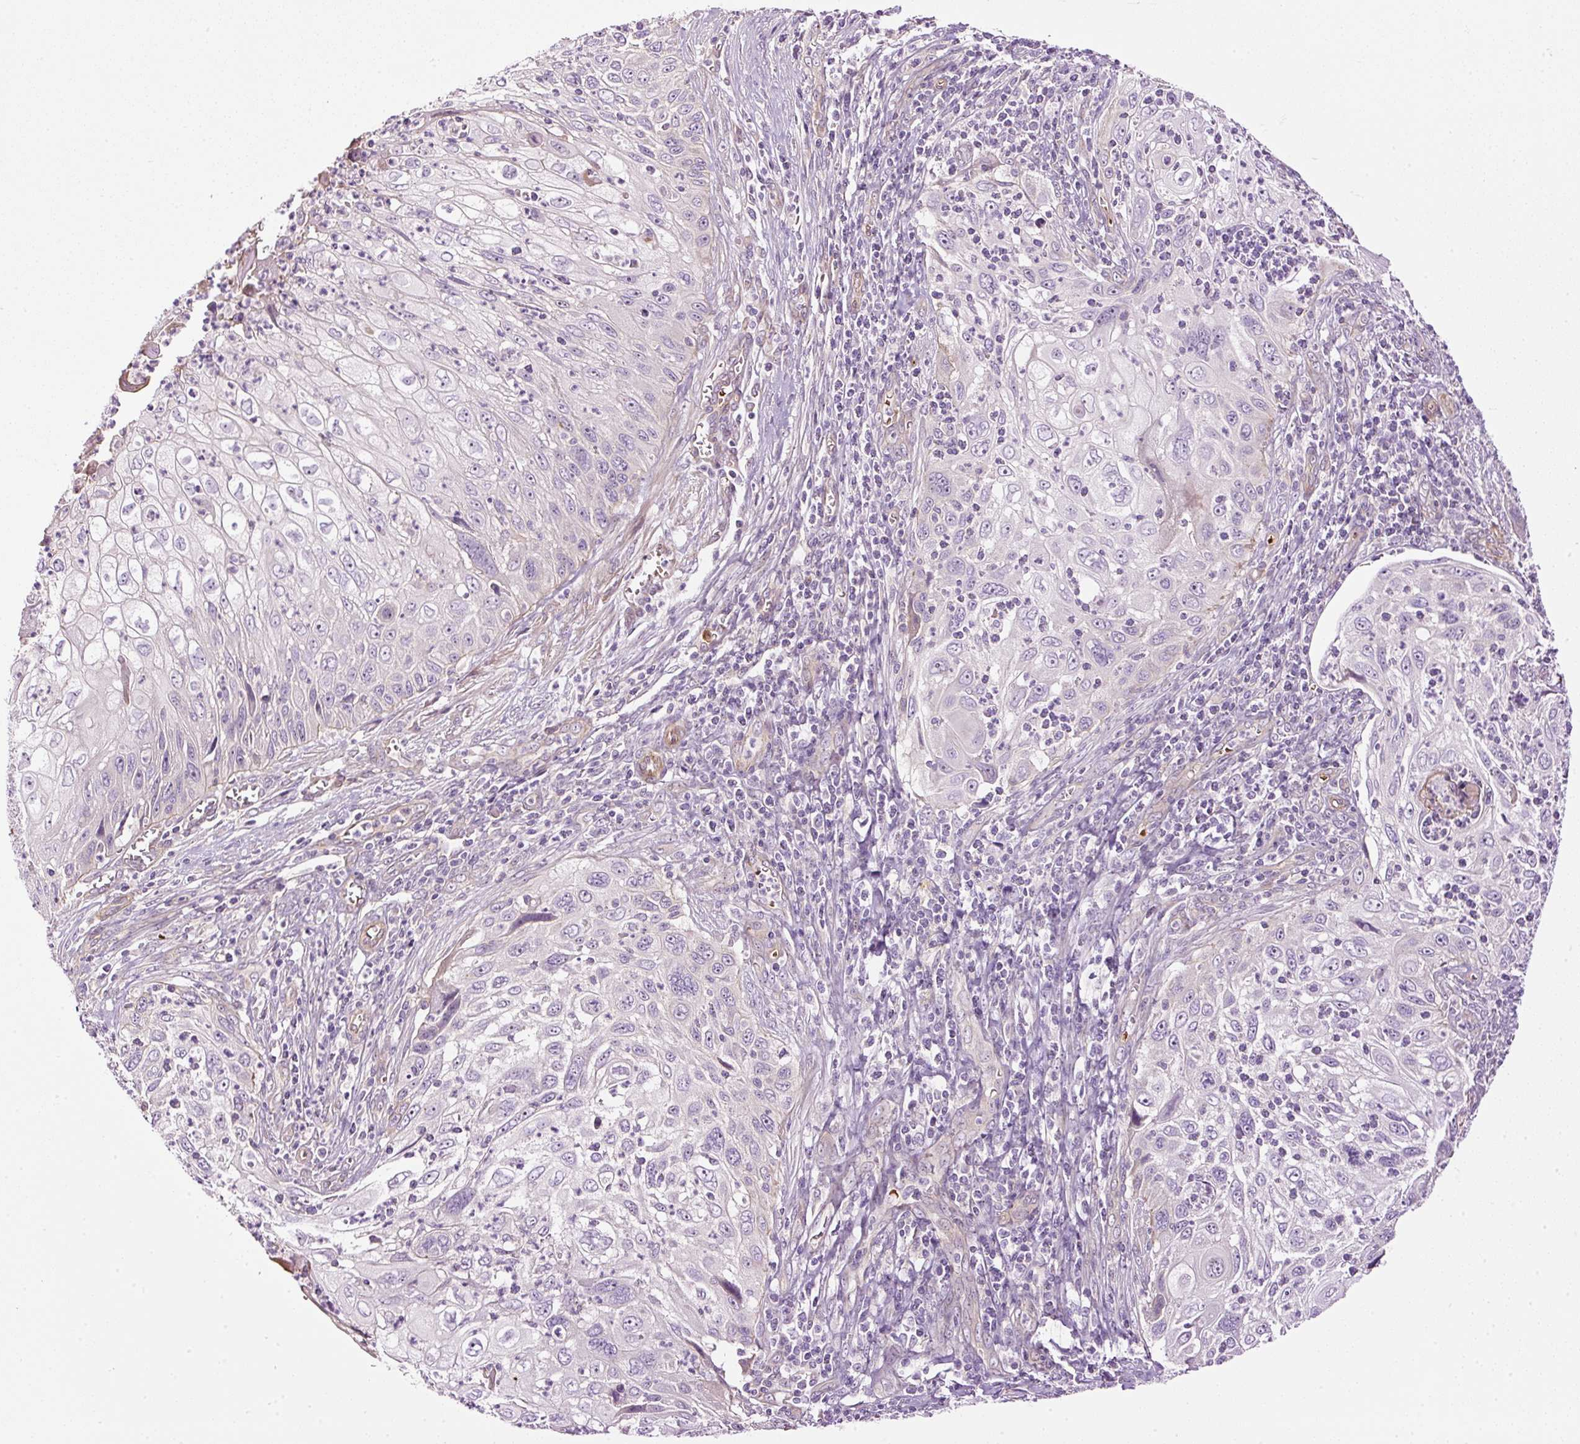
{"staining": {"intensity": "negative", "quantity": "none", "location": "none"}, "tissue": "cervical cancer", "cell_type": "Tumor cells", "image_type": "cancer", "snomed": [{"axis": "morphology", "description": "Squamous cell carcinoma, NOS"}, {"axis": "topography", "description": "Cervix"}], "caption": "This is a histopathology image of immunohistochemistry staining of squamous cell carcinoma (cervical), which shows no expression in tumor cells.", "gene": "USHBP1", "patient": {"sex": "female", "age": 70}}